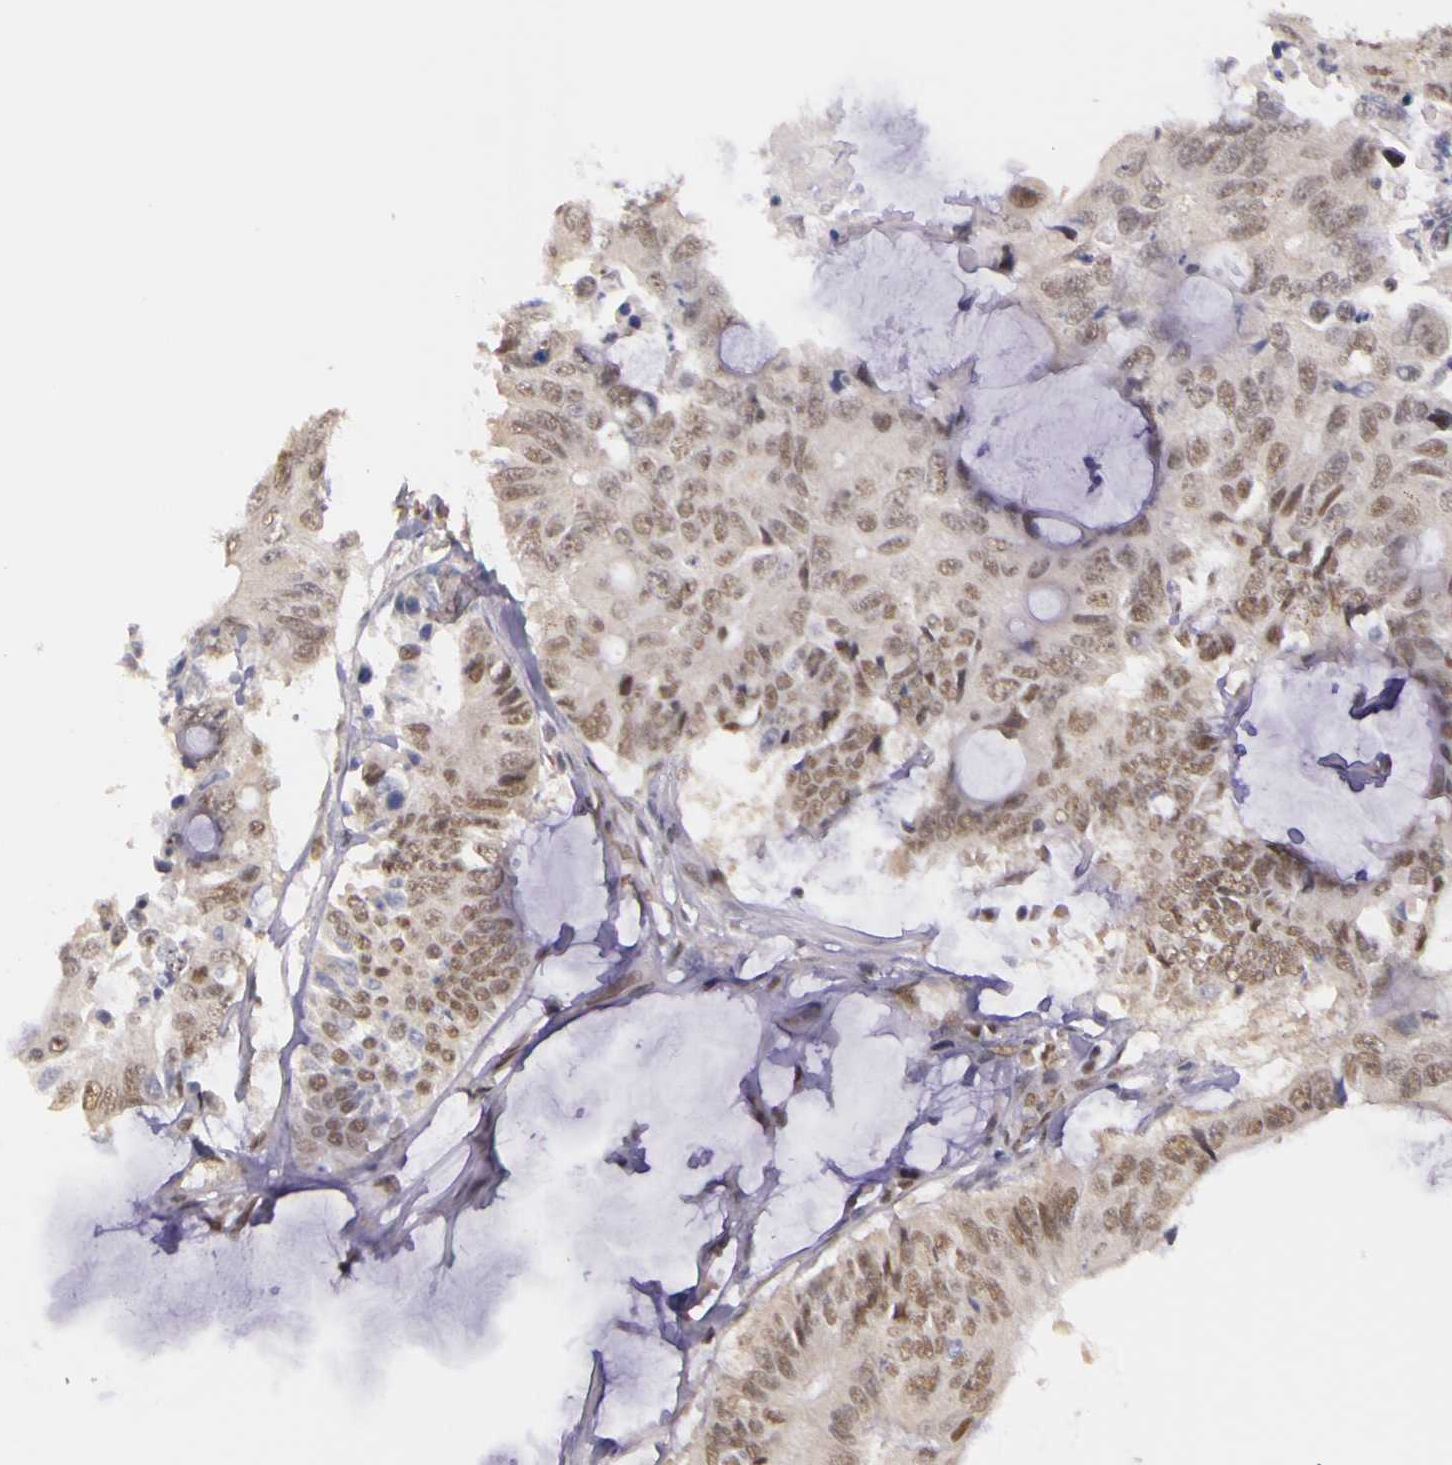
{"staining": {"intensity": "weak", "quantity": ">75%", "location": "nuclear"}, "tissue": "colorectal cancer", "cell_type": "Tumor cells", "image_type": "cancer", "snomed": [{"axis": "morphology", "description": "Adenocarcinoma, NOS"}, {"axis": "topography", "description": "Colon"}], "caption": "Adenocarcinoma (colorectal) was stained to show a protein in brown. There is low levels of weak nuclear staining in approximately >75% of tumor cells. The staining is performed using DAB (3,3'-diaminobenzidine) brown chromogen to label protein expression. The nuclei are counter-stained blue using hematoxylin.", "gene": "WDR13", "patient": {"sex": "male", "age": 71}}